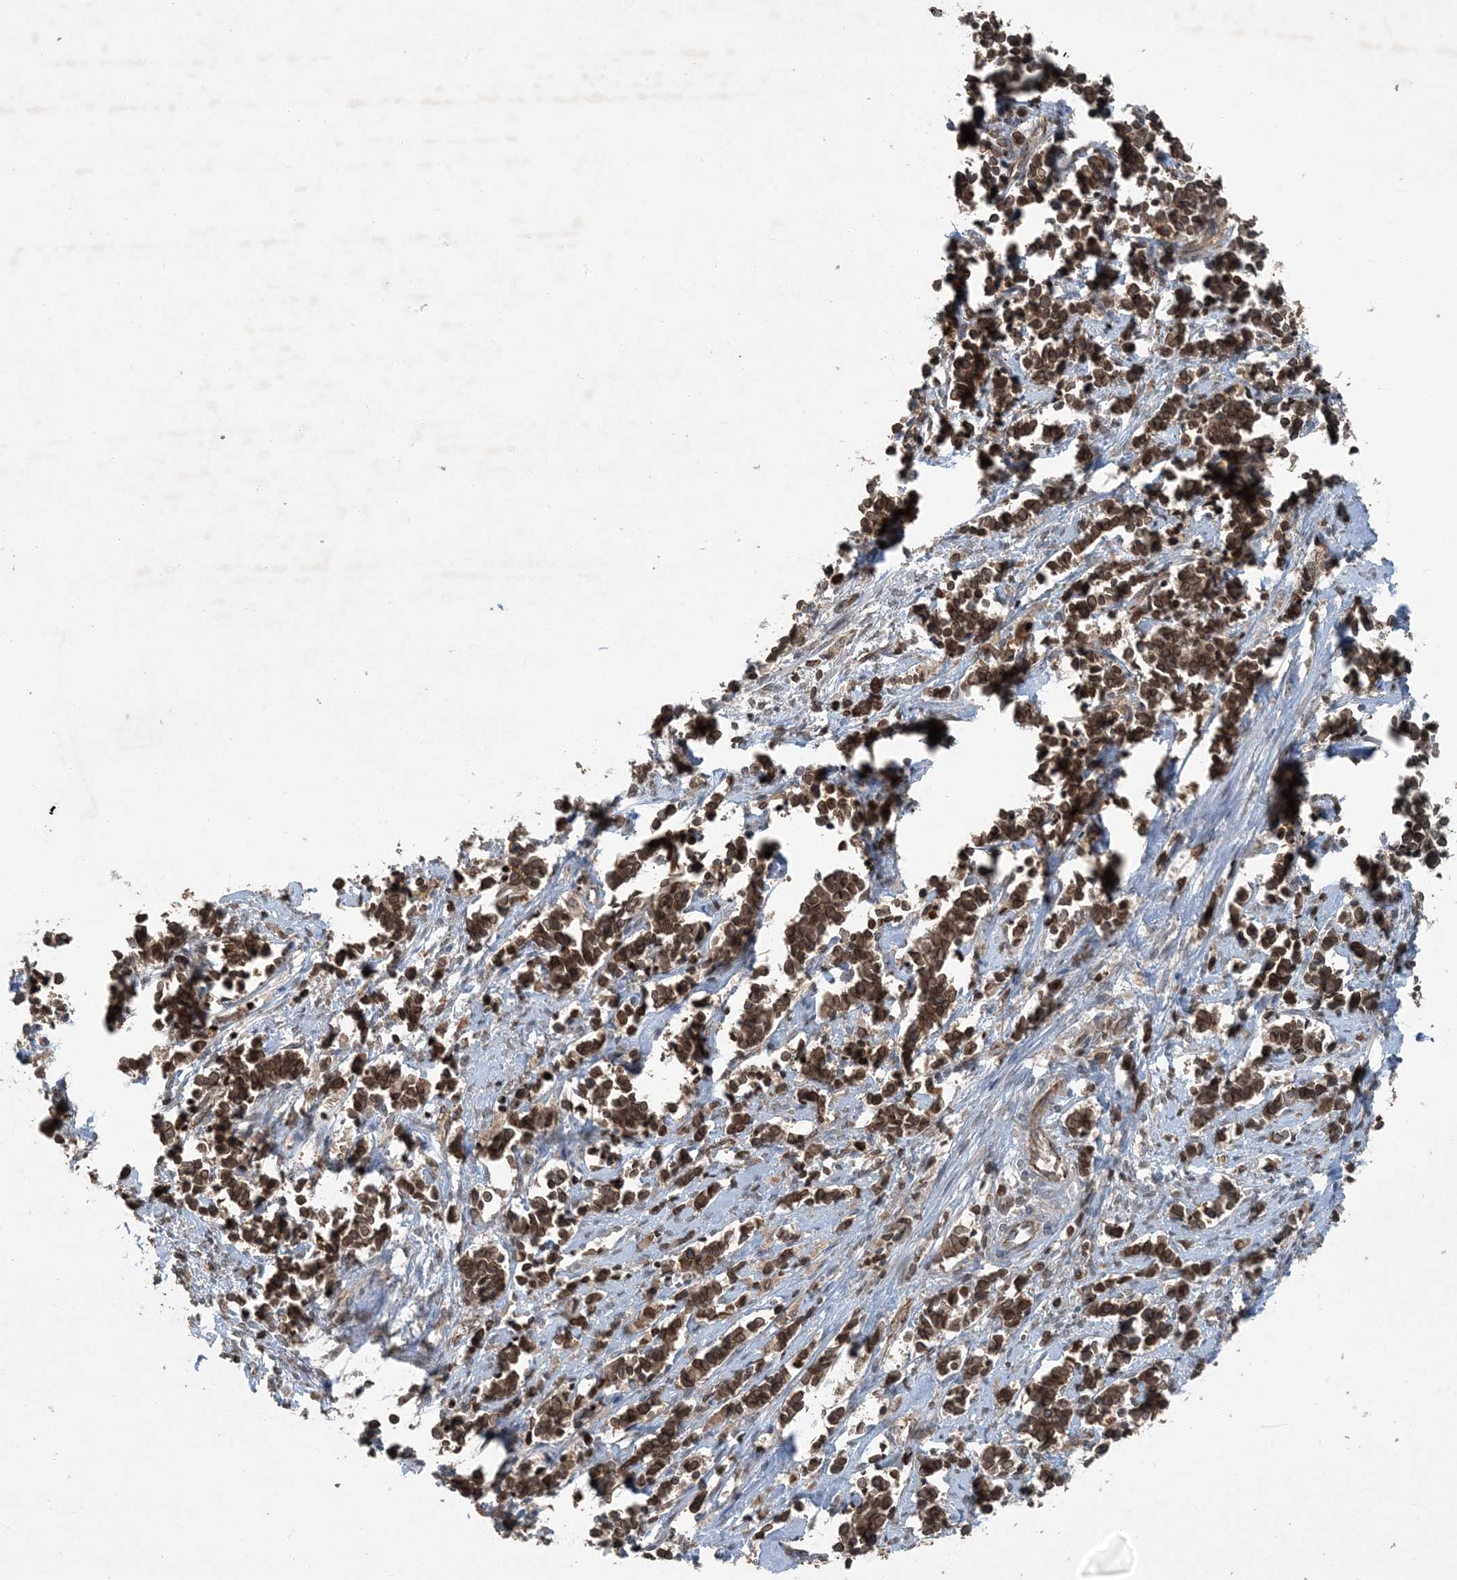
{"staining": {"intensity": "strong", "quantity": ">75%", "location": "cytoplasmic/membranous,nuclear"}, "tissue": "cervical cancer", "cell_type": "Tumor cells", "image_type": "cancer", "snomed": [{"axis": "morphology", "description": "Normal tissue, NOS"}, {"axis": "morphology", "description": "Squamous cell carcinoma, NOS"}, {"axis": "topography", "description": "Cervix"}], "caption": "Tumor cells reveal high levels of strong cytoplasmic/membranous and nuclear staining in about >75% of cells in human cervical squamous cell carcinoma.", "gene": "ZFAND2B", "patient": {"sex": "female", "age": 35}}